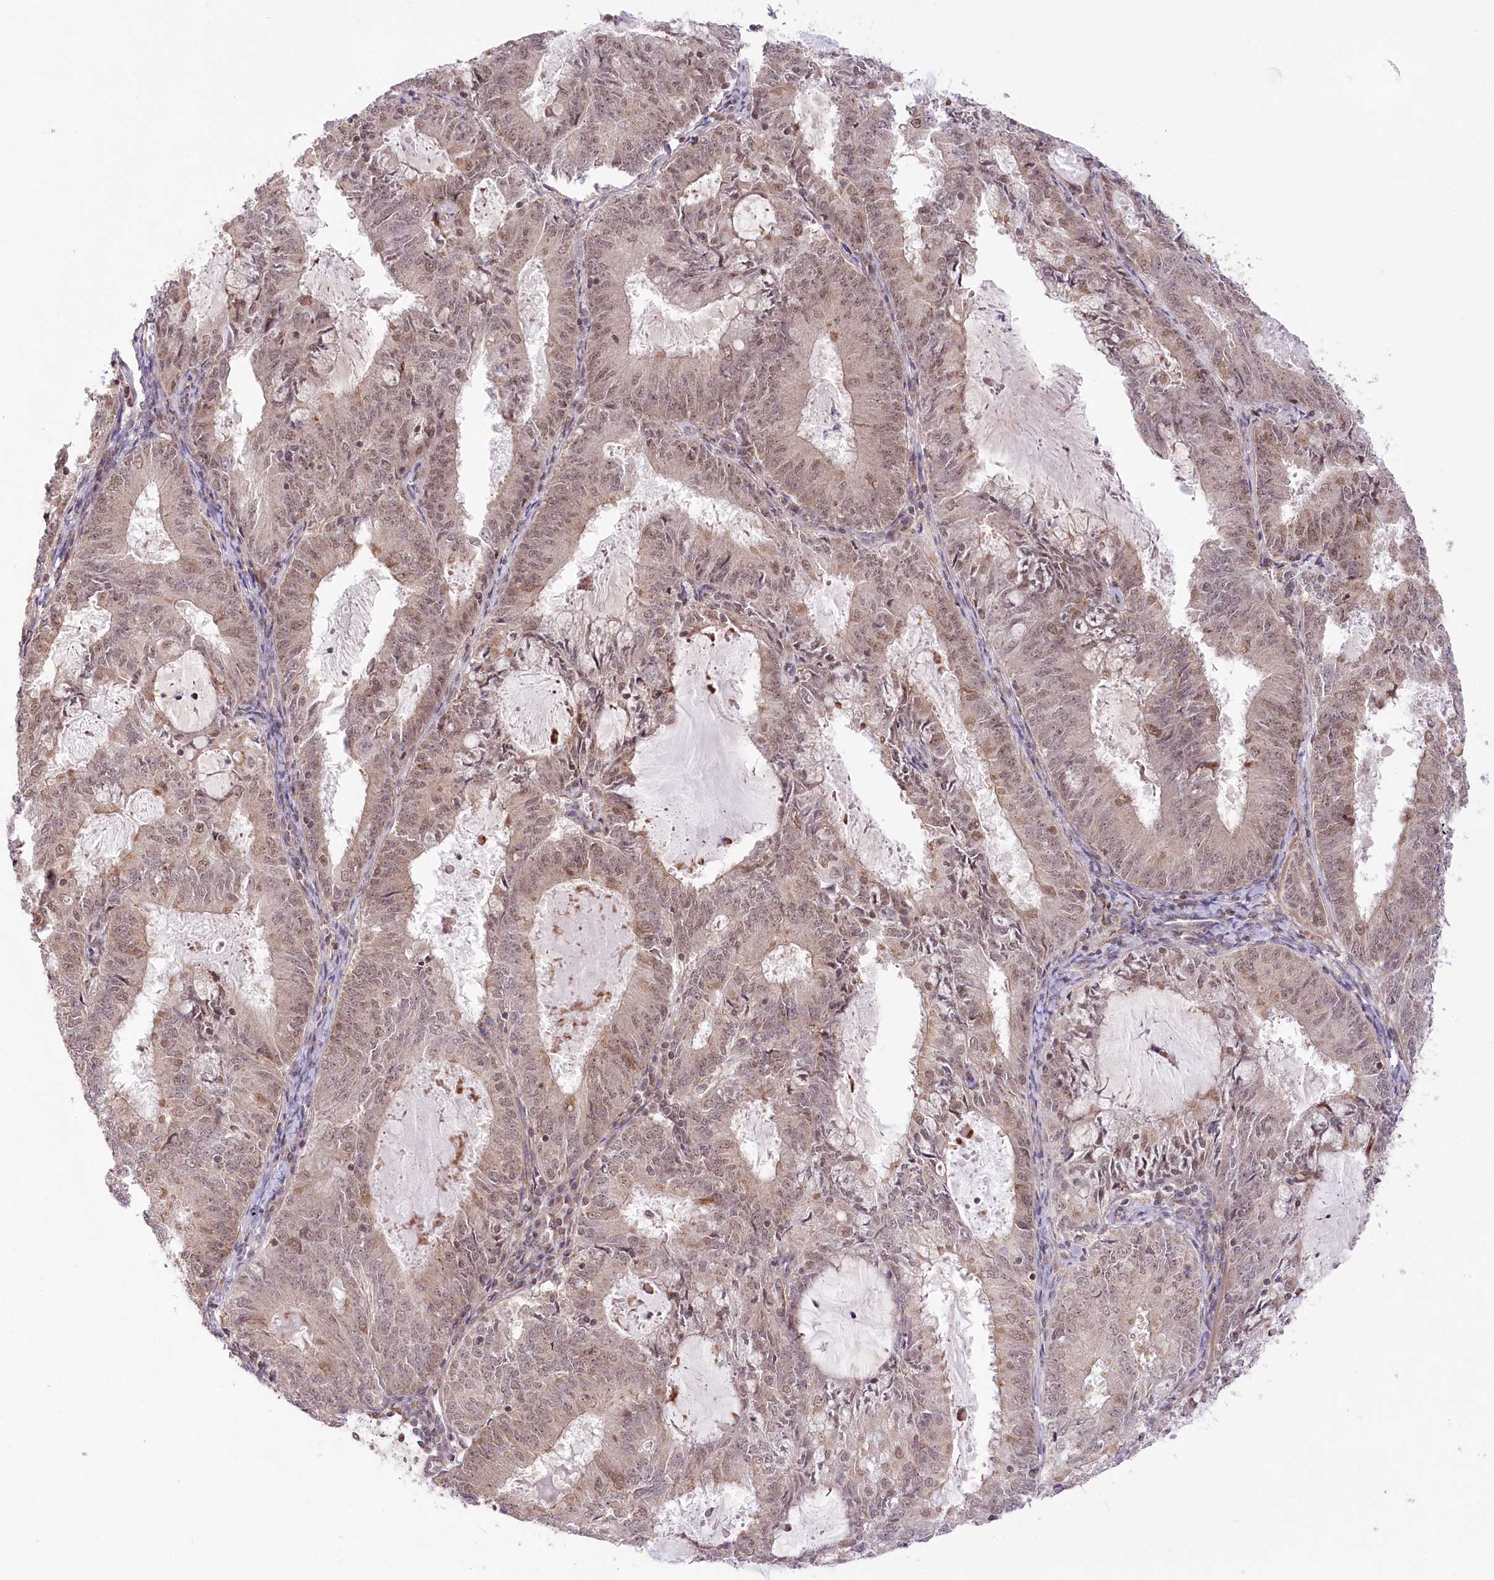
{"staining": {"intensity": "moderate", "quantity": "25%-75%", "location": "cytoplasmic/membranous,nuclear"}, "tissue": "endometrial cancer", "cell_type": "Tumor cells", "image_type": "cancer", "snomed": [{"axis": "morphology", "description": "Adenocarcinoma, NOS"}, {"axis": "topography", "description": "Endometrium"}], "caption": "Moderate cytoplasmic/membranous and nuclear protein expression is seen in approximately 25%-75% of tumor cells in adenocarcinoma (endometrial).", "gene": "ZMAT2", "patient": {"sex": "female", "age": 57}}